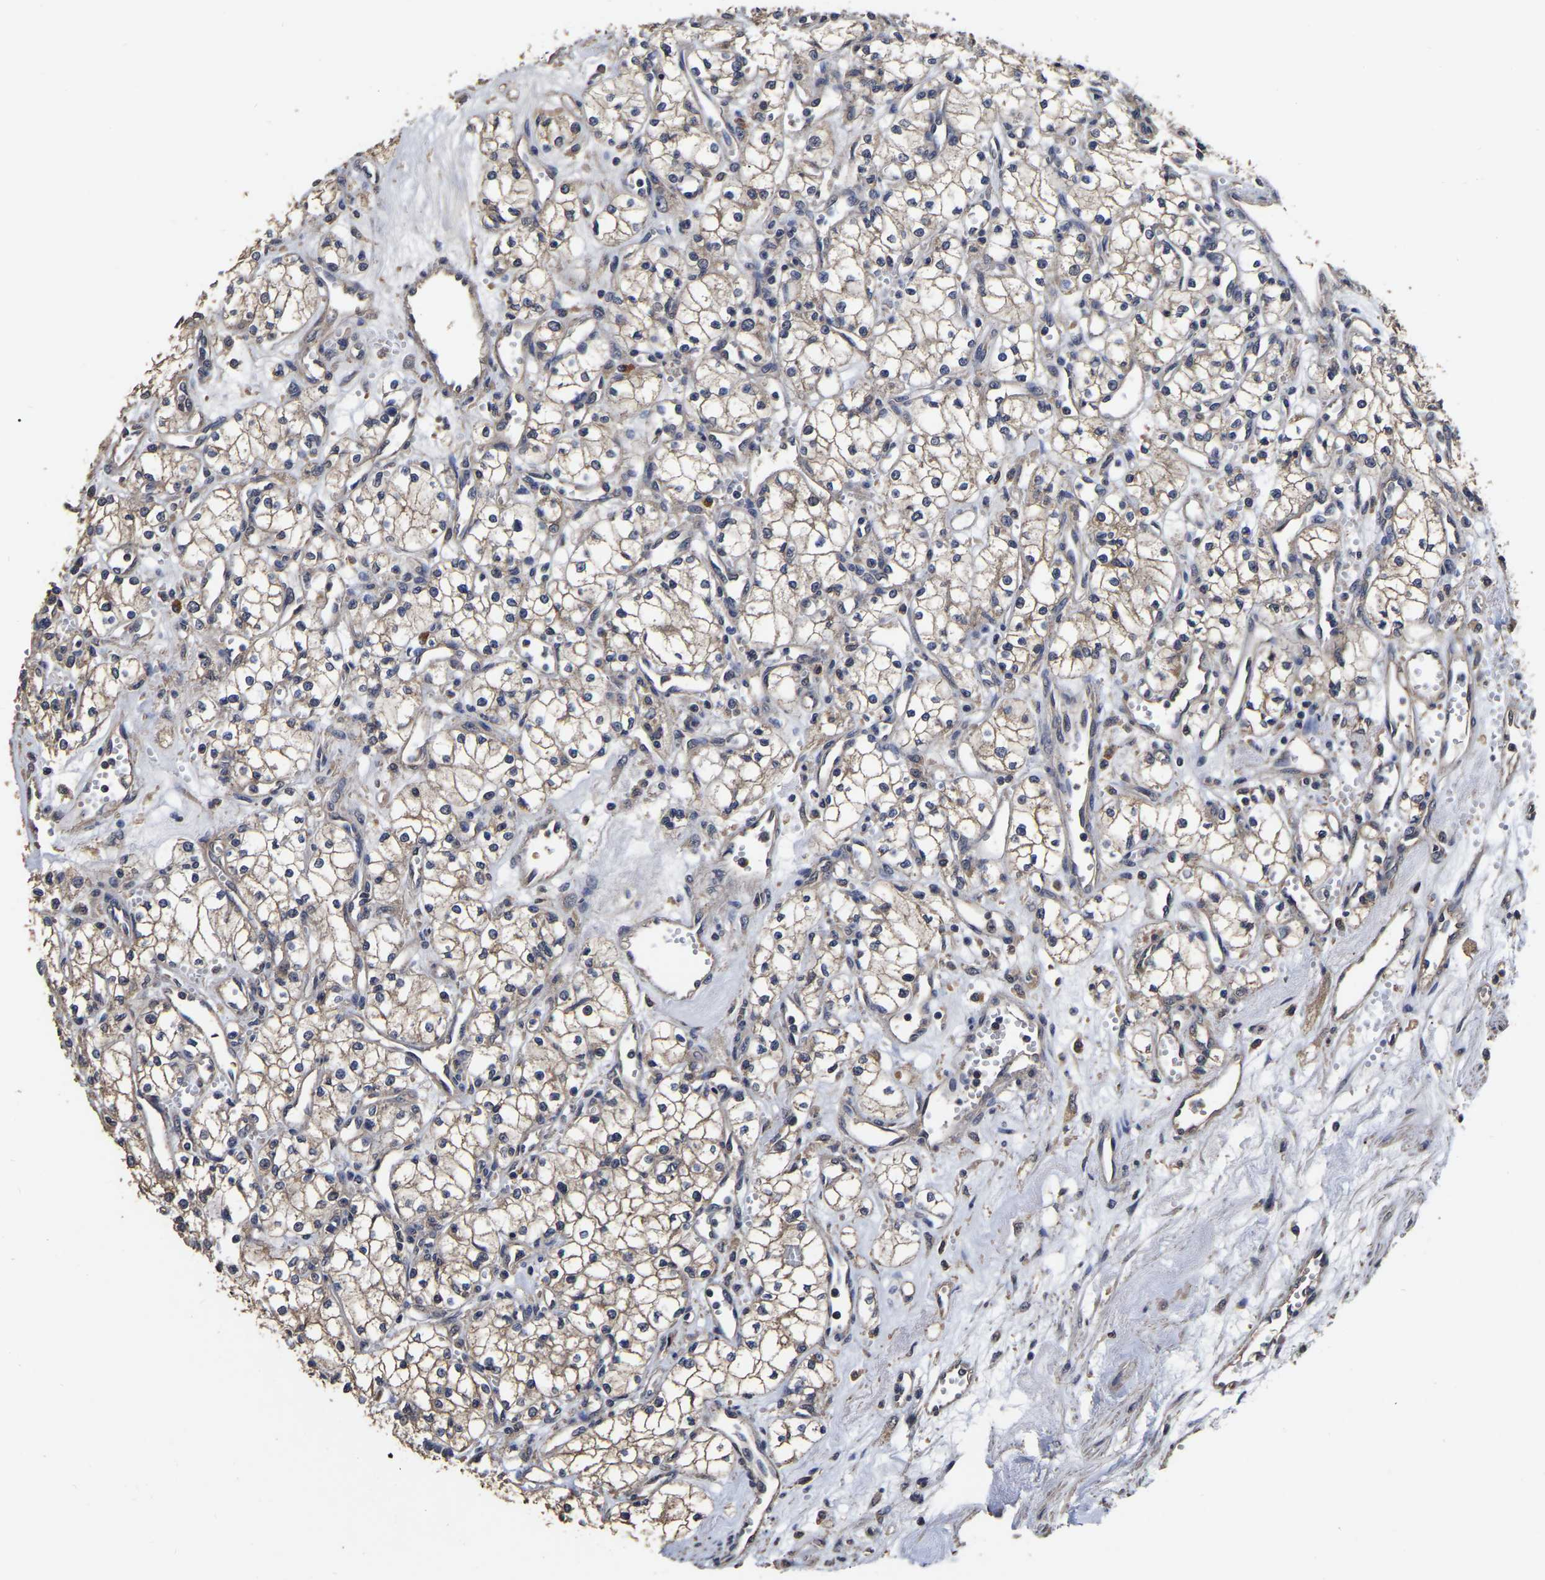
{"staining": {"intensity": "weak", "quantity": ">75%", "location": "cytoplasmic/membranous"}, "tissue": "renal cancer", "cell_type": "Tumor cells", "image_type": "cancer", "snomed": [{"axis": "morphology", "description": "Adenocarcinoma, NOS"}, {"axis": "topography", "description": "Kidney"}], "caption": "A histopathology image of human renal adenocarcinoma stained for a protein exhibits weak cytoplasmic/membranous brown staining in tumor cells. The staining was performed using DAB, with brown indicating positive protein expression. Nuclei are stained blue with hematoxylin.", "gene": "STK32C", "patient": {"sex": "male", "age": 59}}